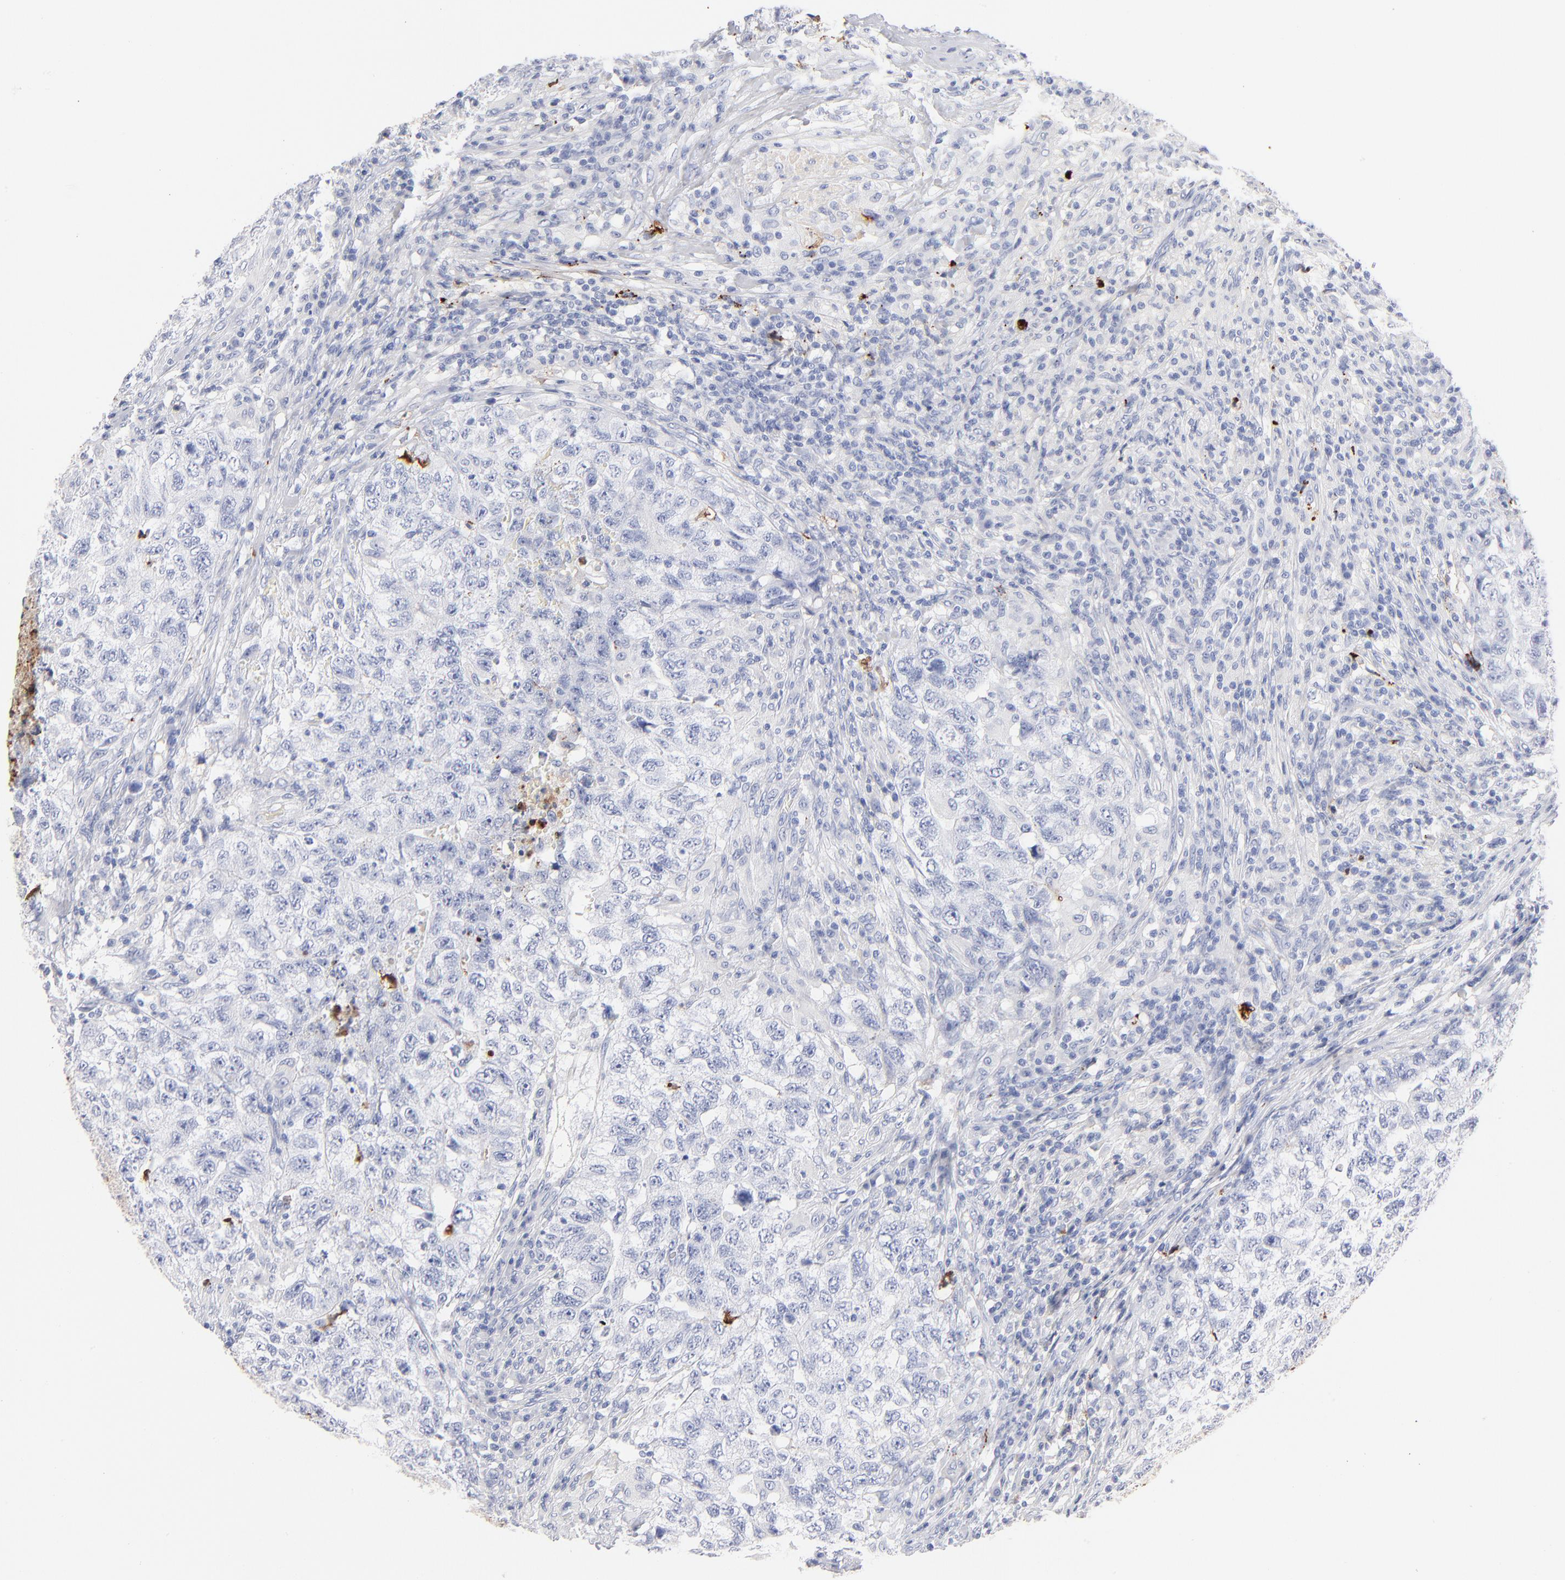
{"staining": {"intensity": "negative", "quantity": "none", "location": "none"}, "tissue": "testis cancer", "cell_type": "Tumor cells", "image_type": "cancer", "snomed": [{"axis": "morphology", "description": "Carcinoma, Embryonal, NOS"}, {"axis": "topography", "description": "Testis"}], "caption": "A histopathology image of testis cancer (embryonal carcinoma) stained for a protein reveals no brown staining in tumor cells. (DAB IHC, high magnification).", "gene": "APOH", "patient": {"sex": "male", "age": 21}}